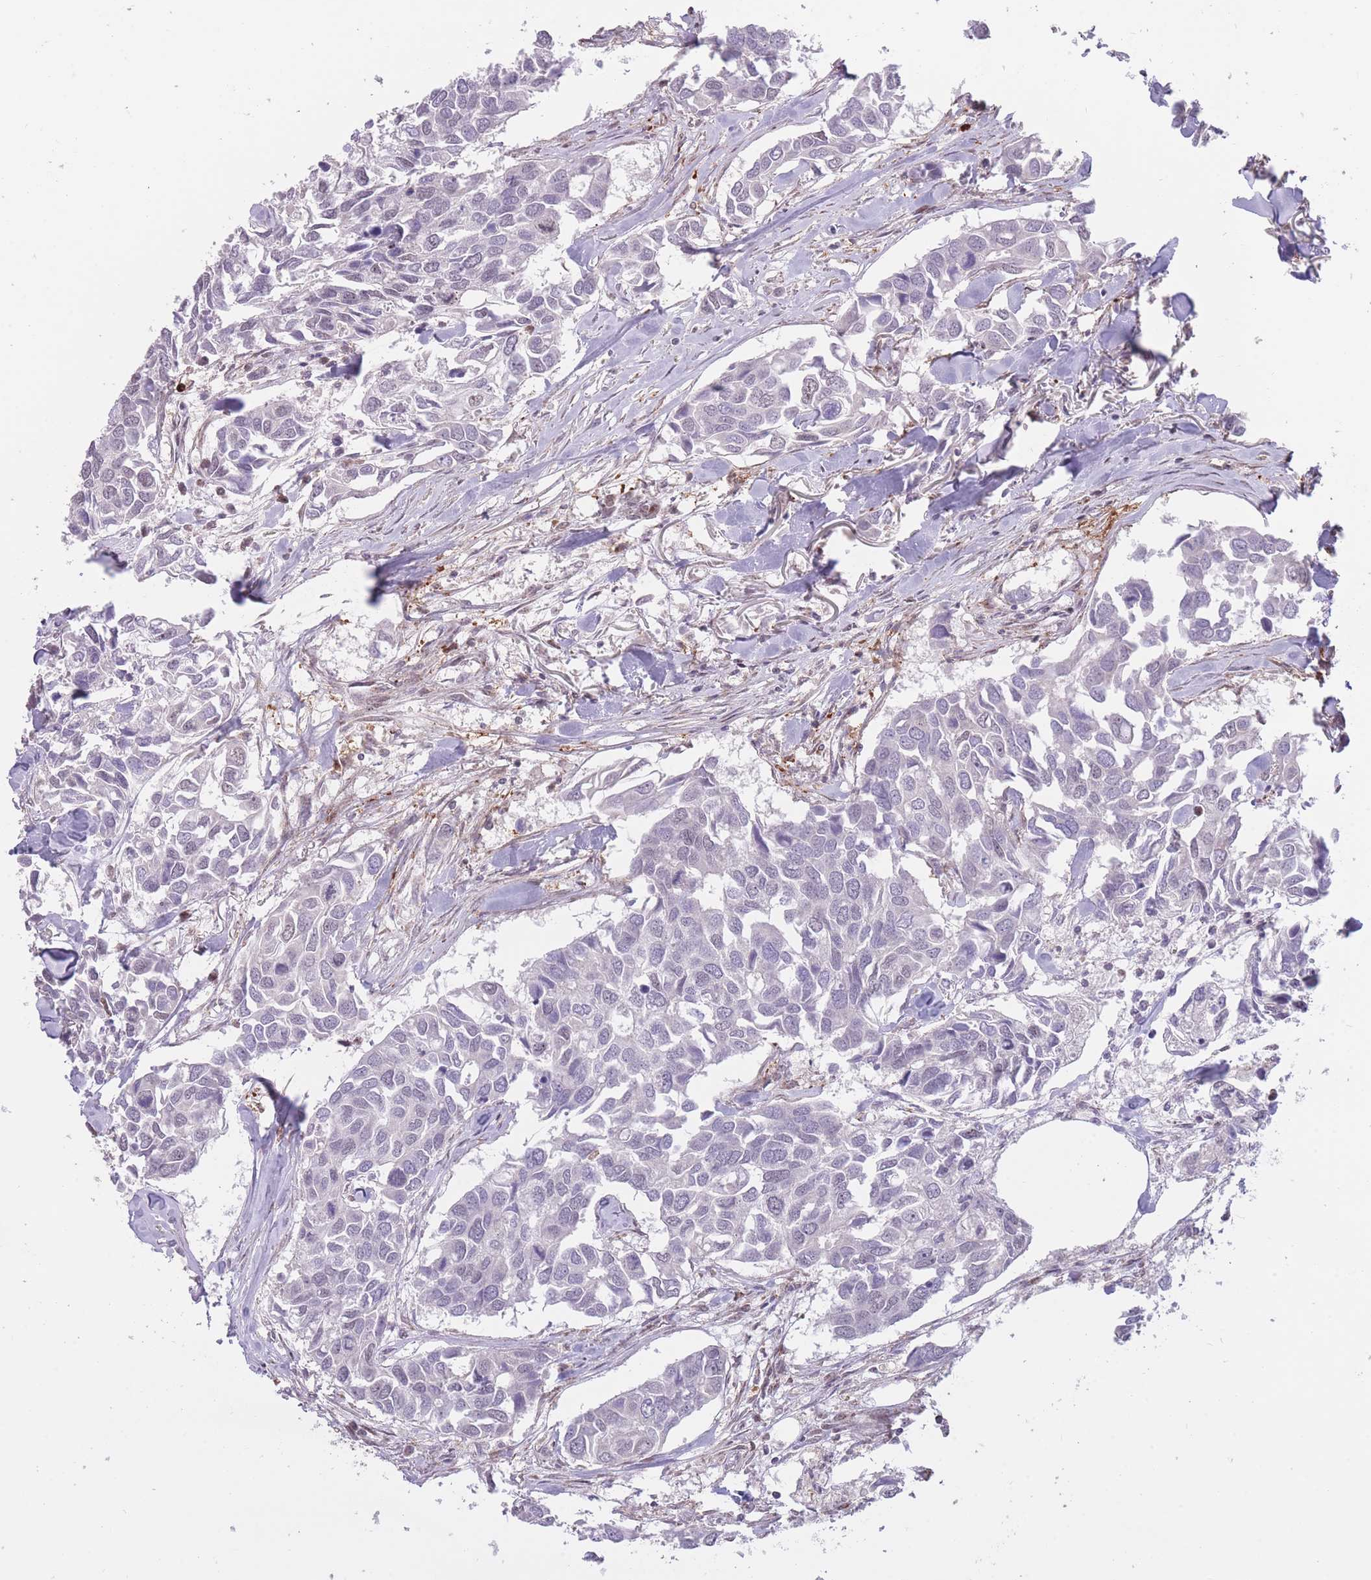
{"staining": {"intensity": "negative", "quantity": "none", "location": "none"}, "tissue": "breast cancer", "cell_type": "Tumor cells", "image_type": "cancer", "snomed": [{"axis": "morphology", "description": "Duct carcinoma"}, {"axis": "topography", "description": "Breast"}], "caption": "Immunohistochemistry (IHC) of human breast cancer reveals no staining in tumor cells.", "gene": "DPYSL4", "patient": {"sex": "female", "age": 83}}